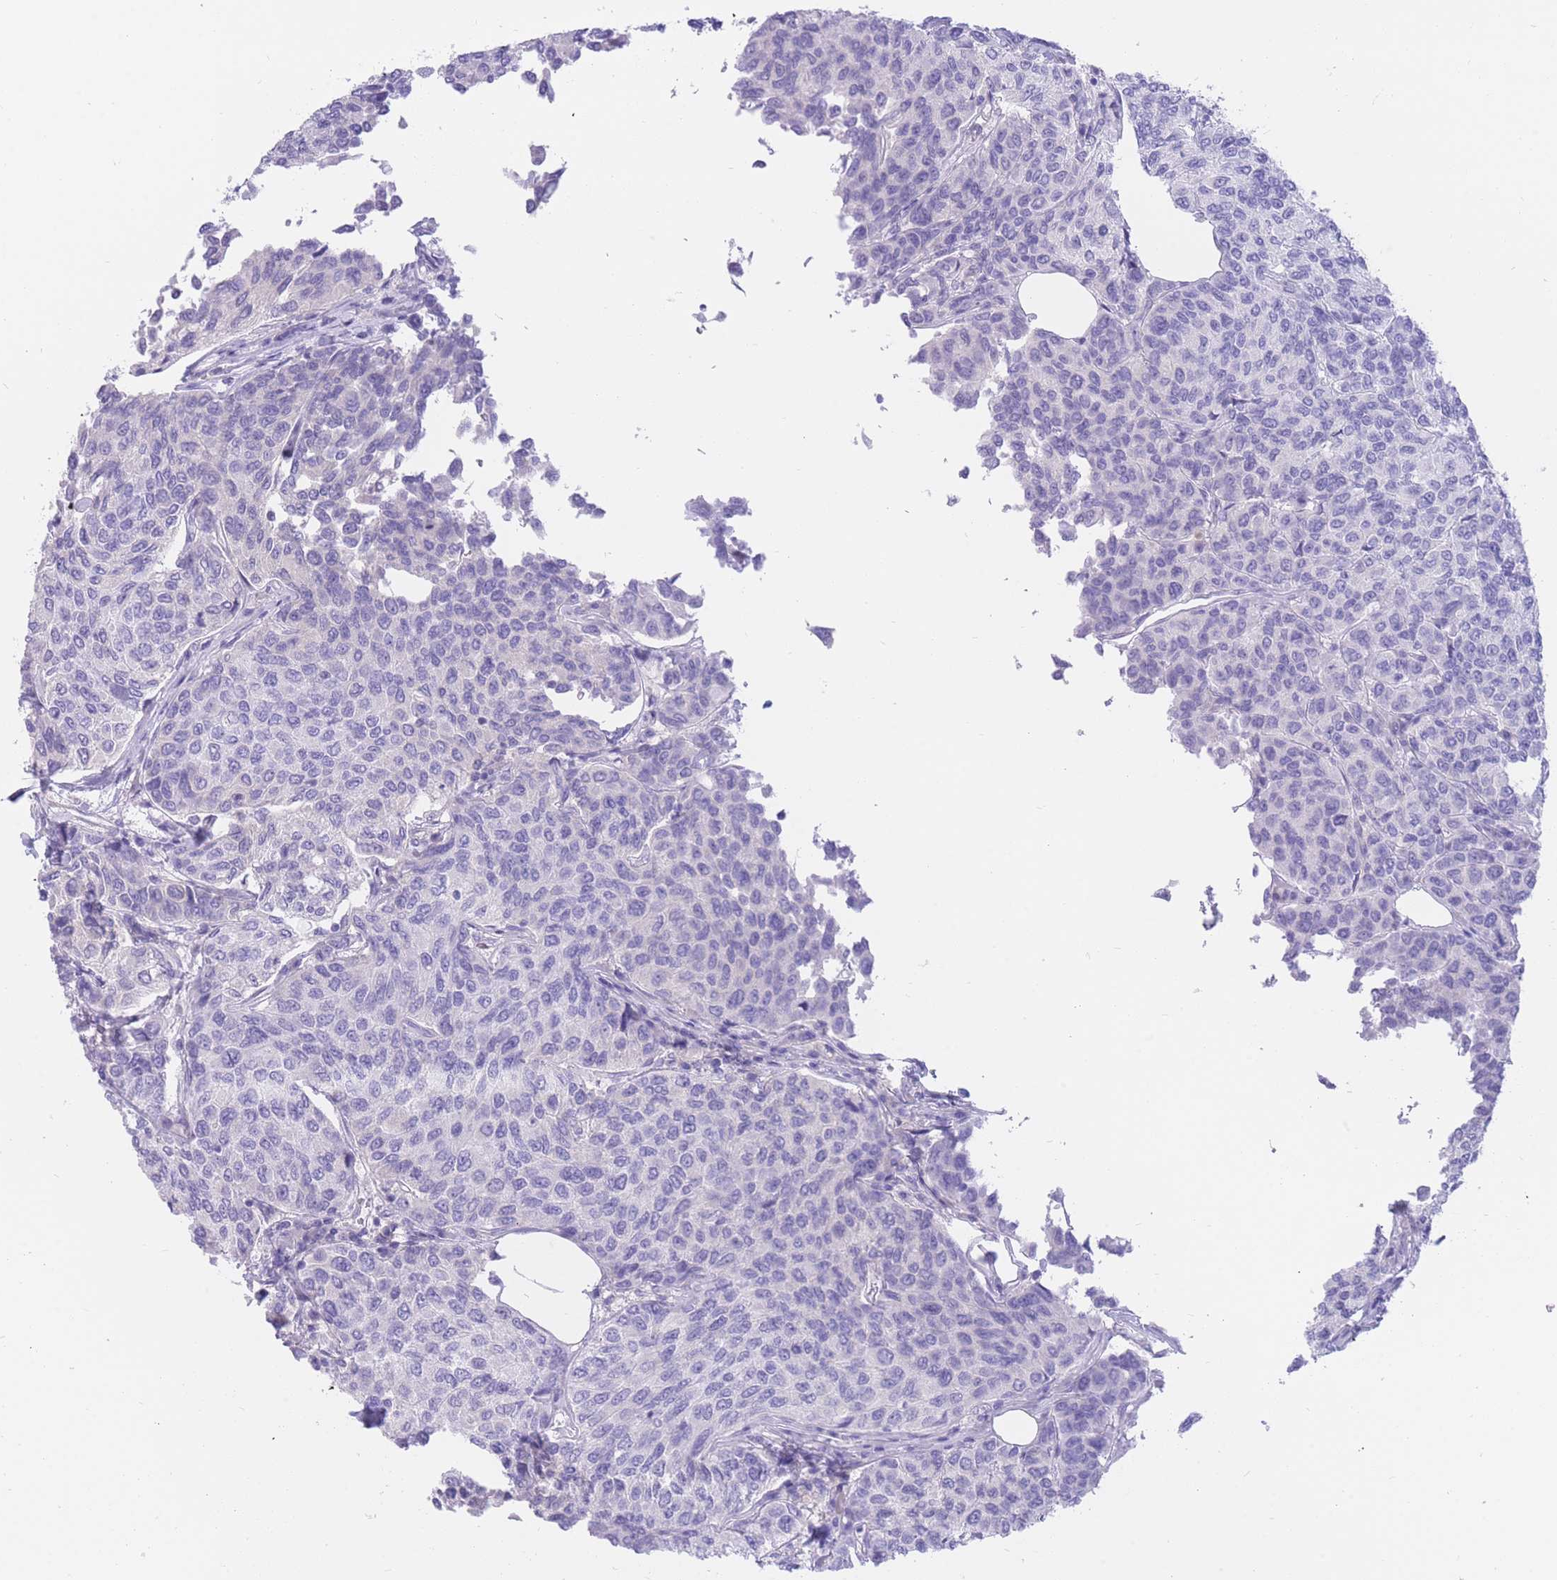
{"staining": {"intensity": "negative", "quantity": "none", "location": "none"}, "tissue": "breast cancer", "cell_type": "Tumor cells", "image_type": "cancer", "snomed": [{"axis": "morphology", "description": "Duct carcinoma"}, {"axis": "topography", "description": "Breast"}], "caption": "An immunohistochemistry micrograph of infiltrating ductal carcinoma (breast) is shown. There is no staining in tumor cells of infiltrating ductal carcinoma (breast).", "gene": "SULT1A1", "patient": {"sex": "female", "age": 55}}